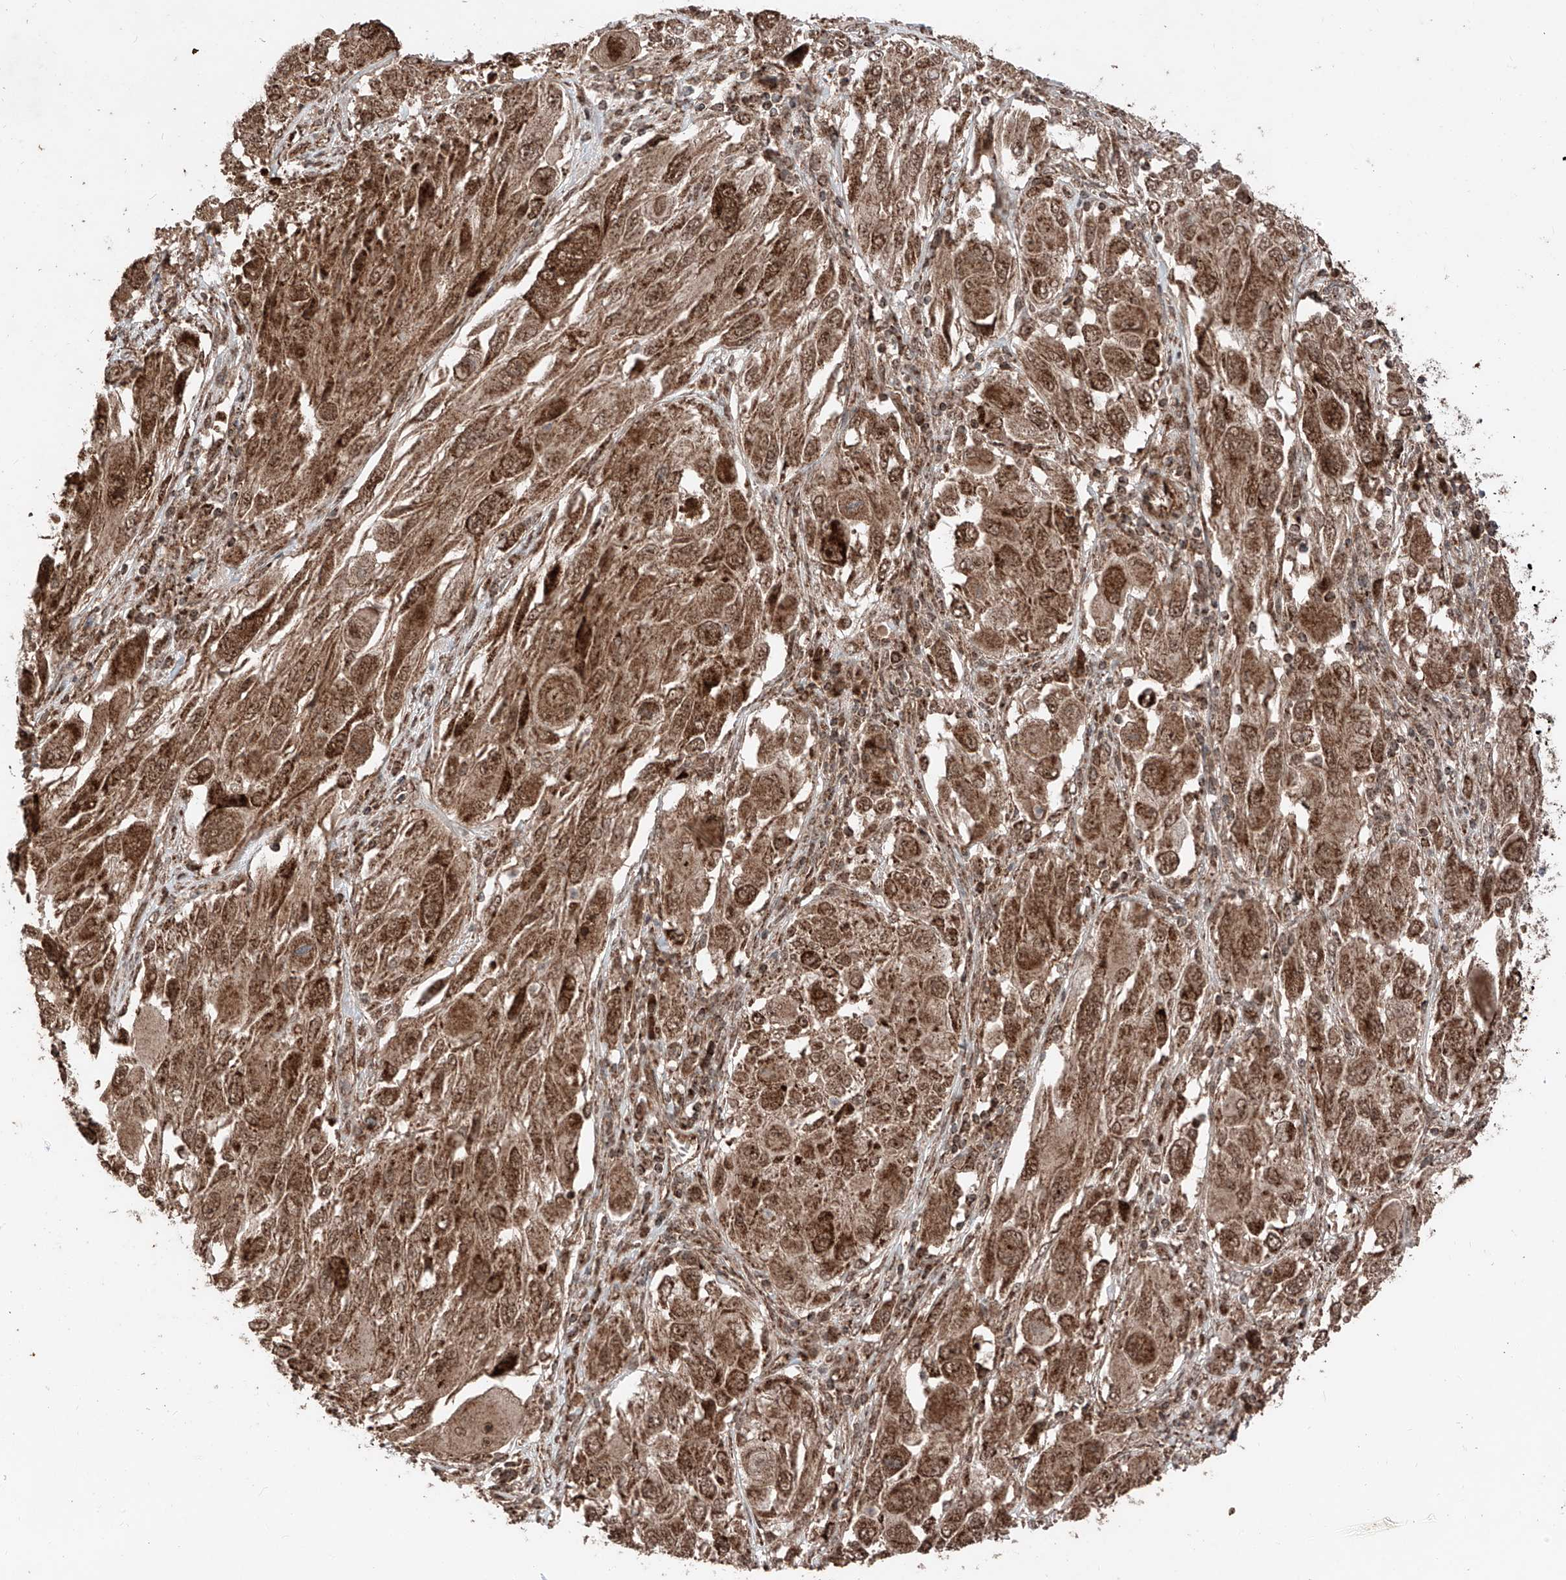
{"staining": {"intensity": "moderate", "quantity": ">75%", "location": "cytoplasmic/membranous,nuclear"}, "tissue": "melanoma", "cell_type": "Tumor cells", "image_type": "cancer", "snomed": [{"axis": "morphology", "description": "Malignant melanoma, NOS"}, {"axis": "topography", "description": "Skin"}], "caption": "IHC of human malignant melanoma reveals medium levels of moderate cytoplasmic/membranous and nuclear expression in approximately >75% of tumor cells. Nuclei are stained in blue.", "gene": "ZSCAN29", "patient": {"sex": "female", "age": 91}}